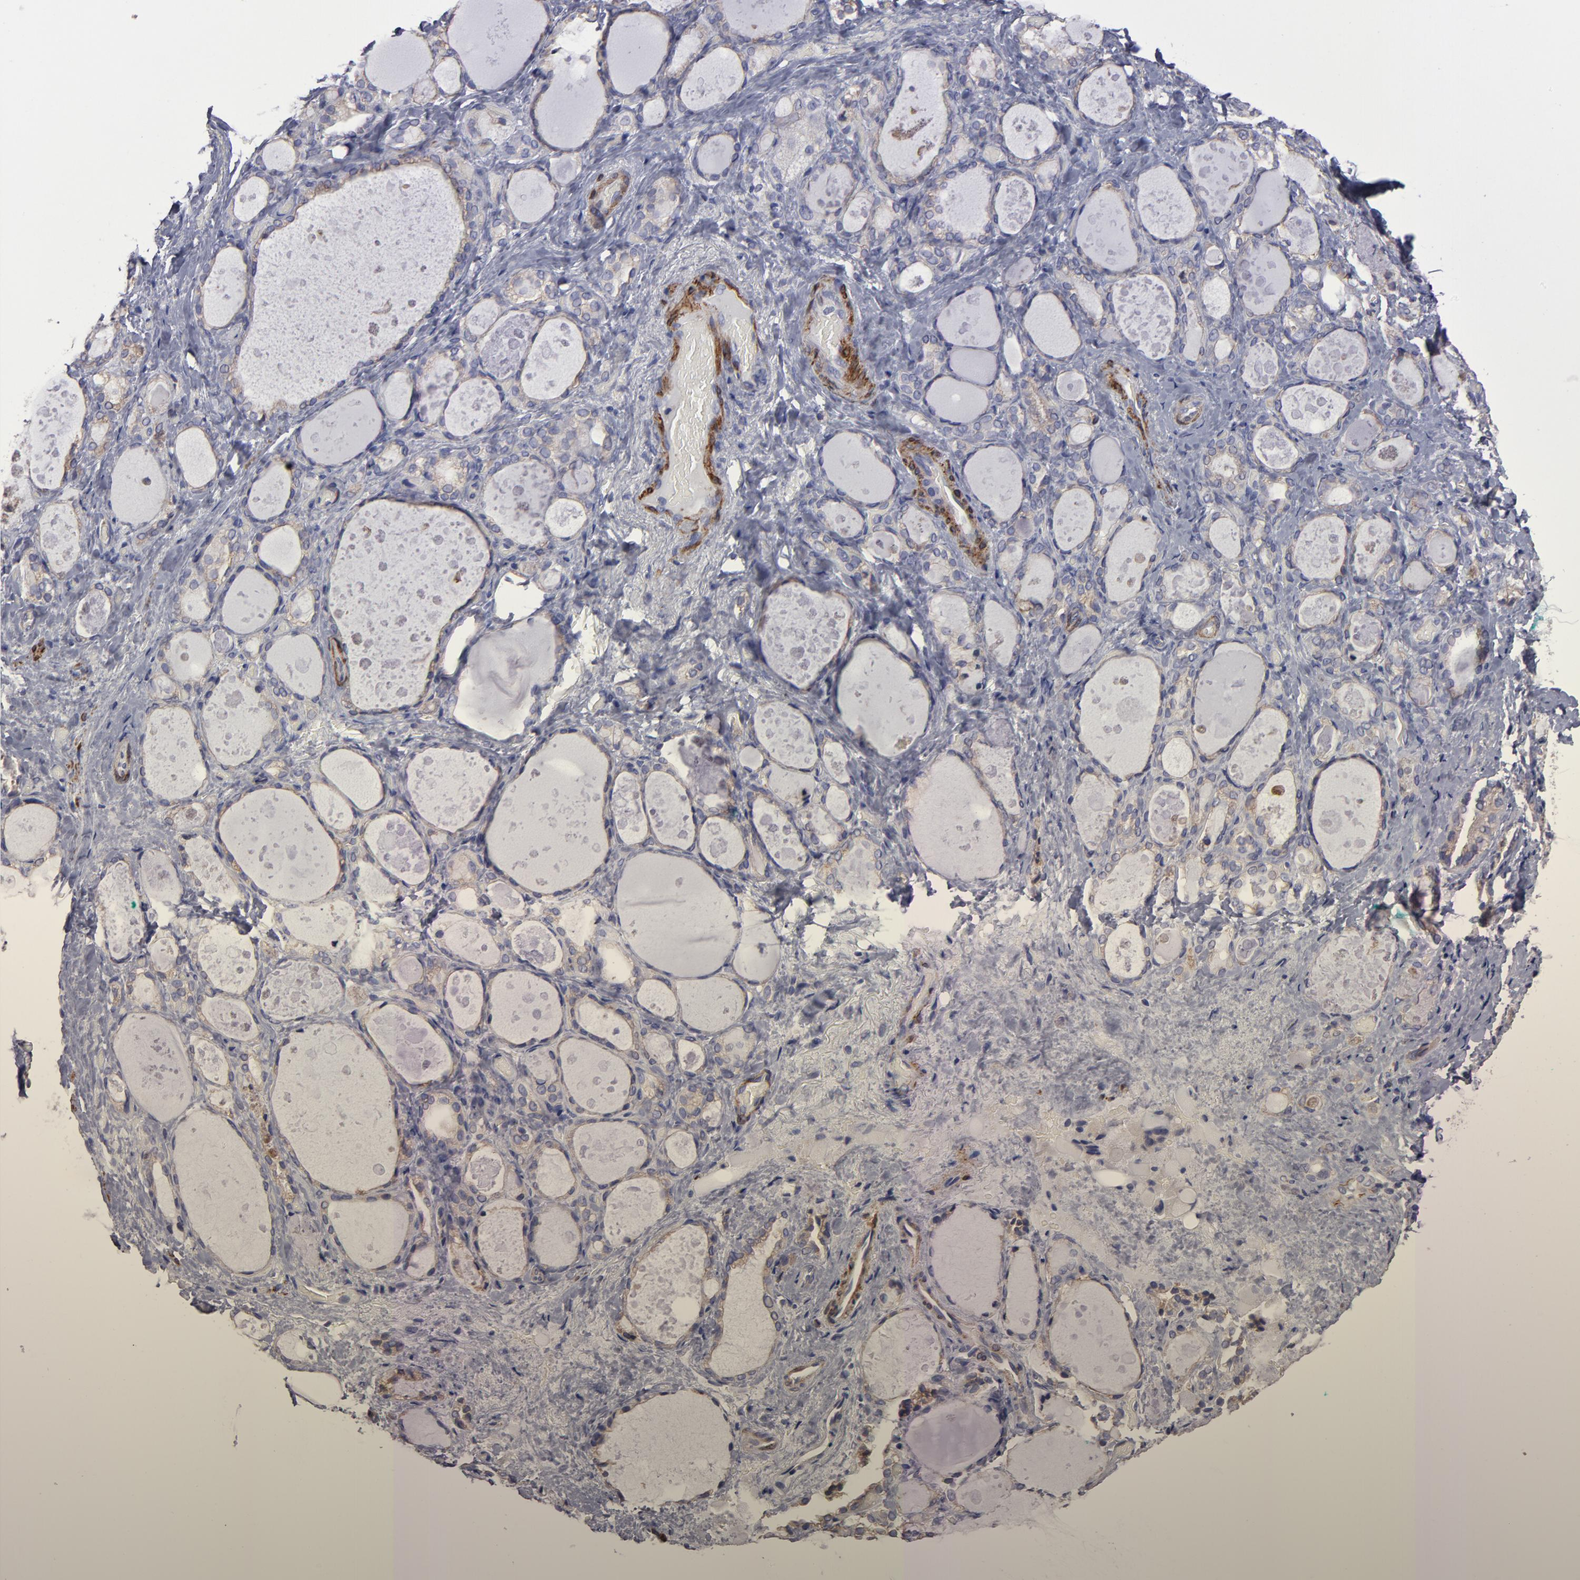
{"staining": {"intensity": "weak", "quantity": ">75%", "location": "cytoplasmic/membranous"}, "tissue": "thyroid gland", "cell_type": "Glandular cells", "image_type": "normal", "snomed": [{"axis": "morphology", "description": "Normal tissue, NOS"}, {"axis": "topography", "description": "Thyroid gland"}], "caption": "Approximately >75% of glandular cells in normal human thyroid gland demonstrate weak cytoplasmic/membranous protein expression as visualized by brown immunohistochemical staining.", "gene": "SLMAP", "patient": {"sex": "female", "age": 75}}